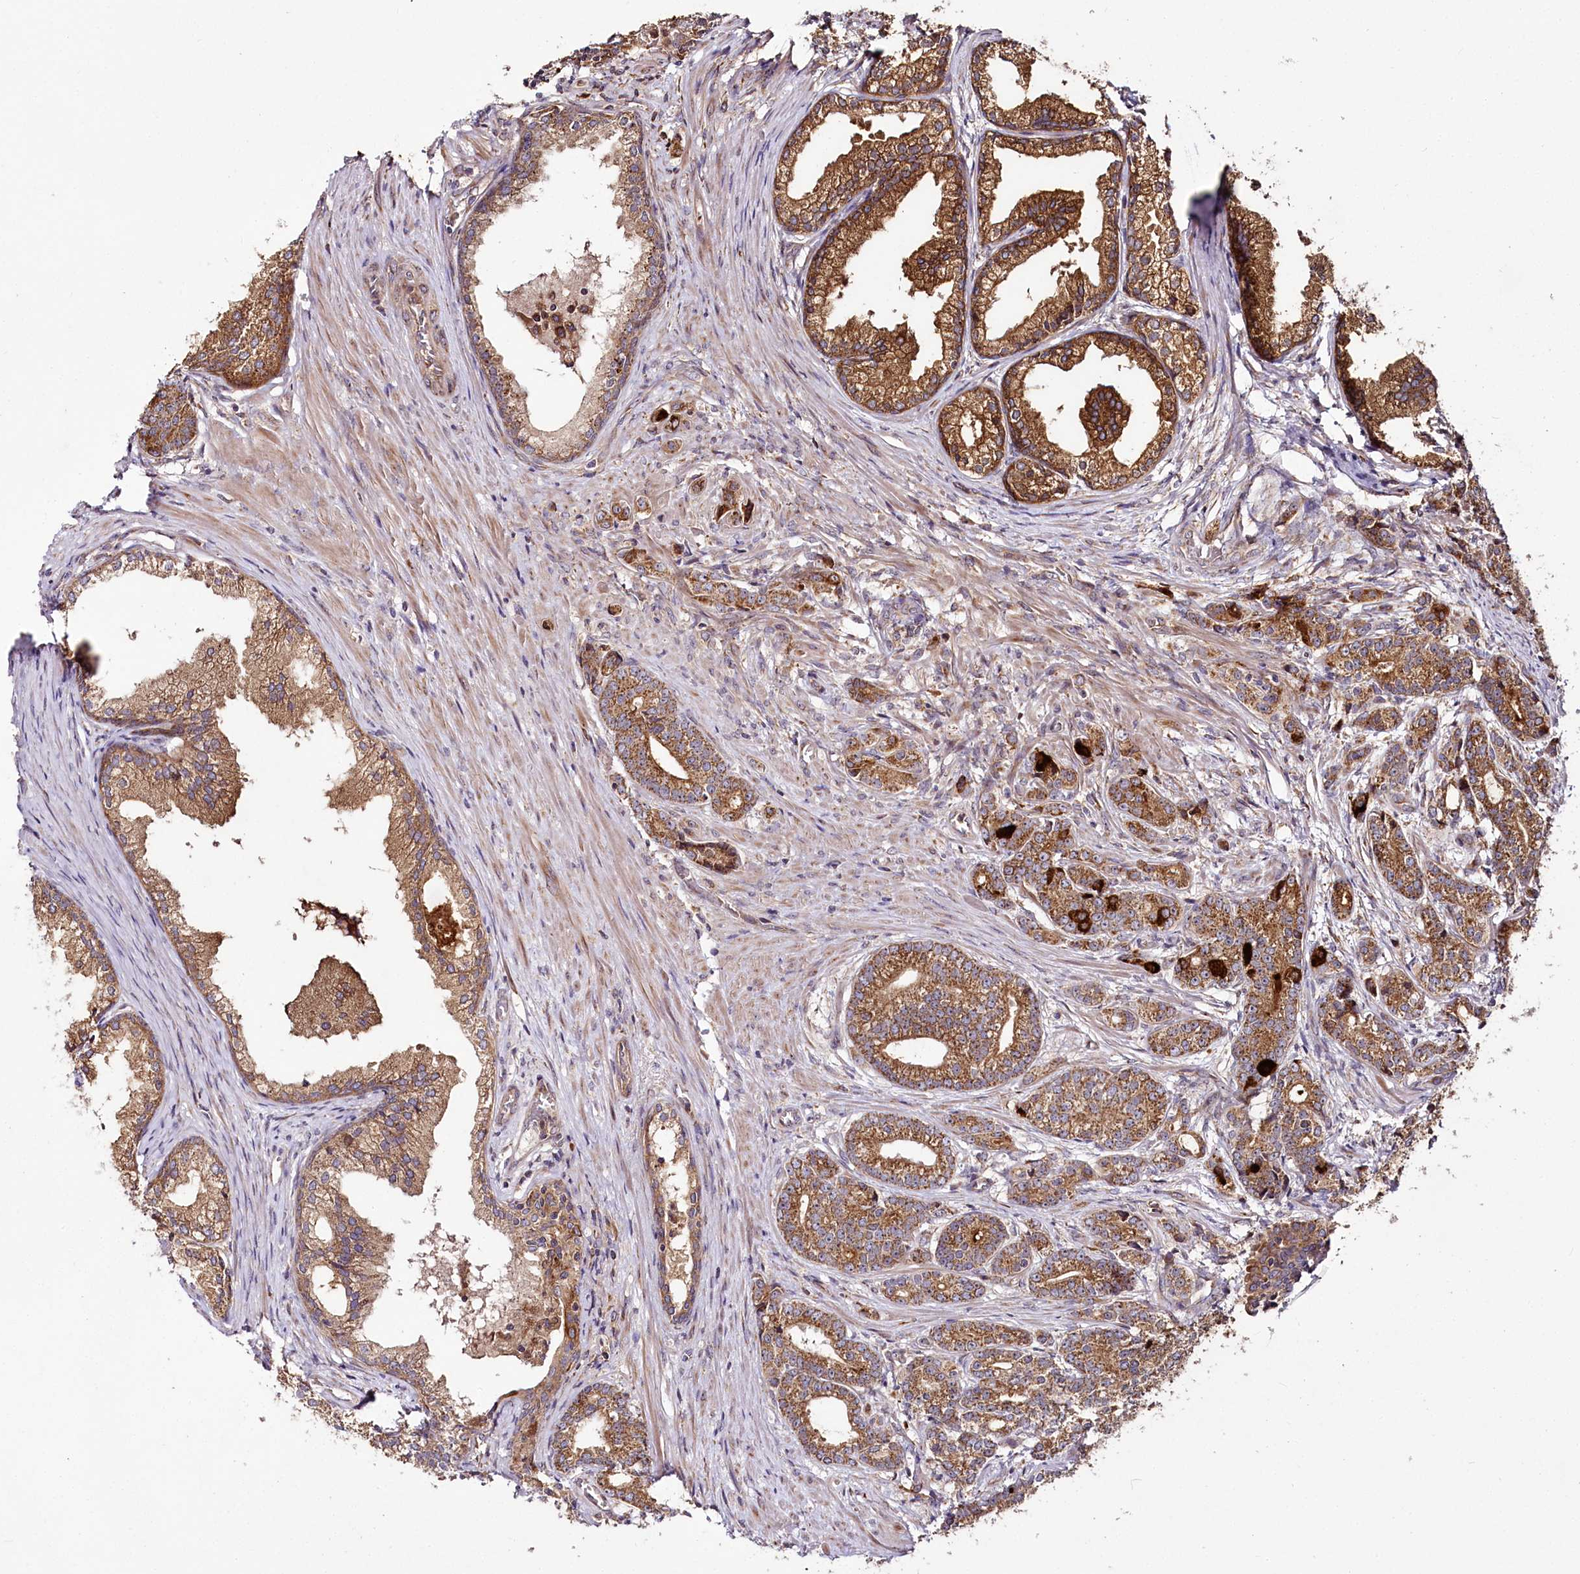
{"staining": {"intensity": "moderate", "quantity": ">75%", "location": "cytoplasmic/membranous"}, "tissue": "prostate cancer", "cell_type": "Tumor cells", "image_type": "cancer", "snomed": [{"axis": "morphology", "description": "Adenocarcinoma, Low grade"}, {"axis": "topography", "description": "Prostate"}], "caption": "Human prostate adenocarcinoma (low-grade) stained with a brown dye exhibits moderate cytoplasmic/membranous positive staining in about >75% of tumor cells.", "gene": "RAB7A", "patient": {"sex": "male", "age": 71}}